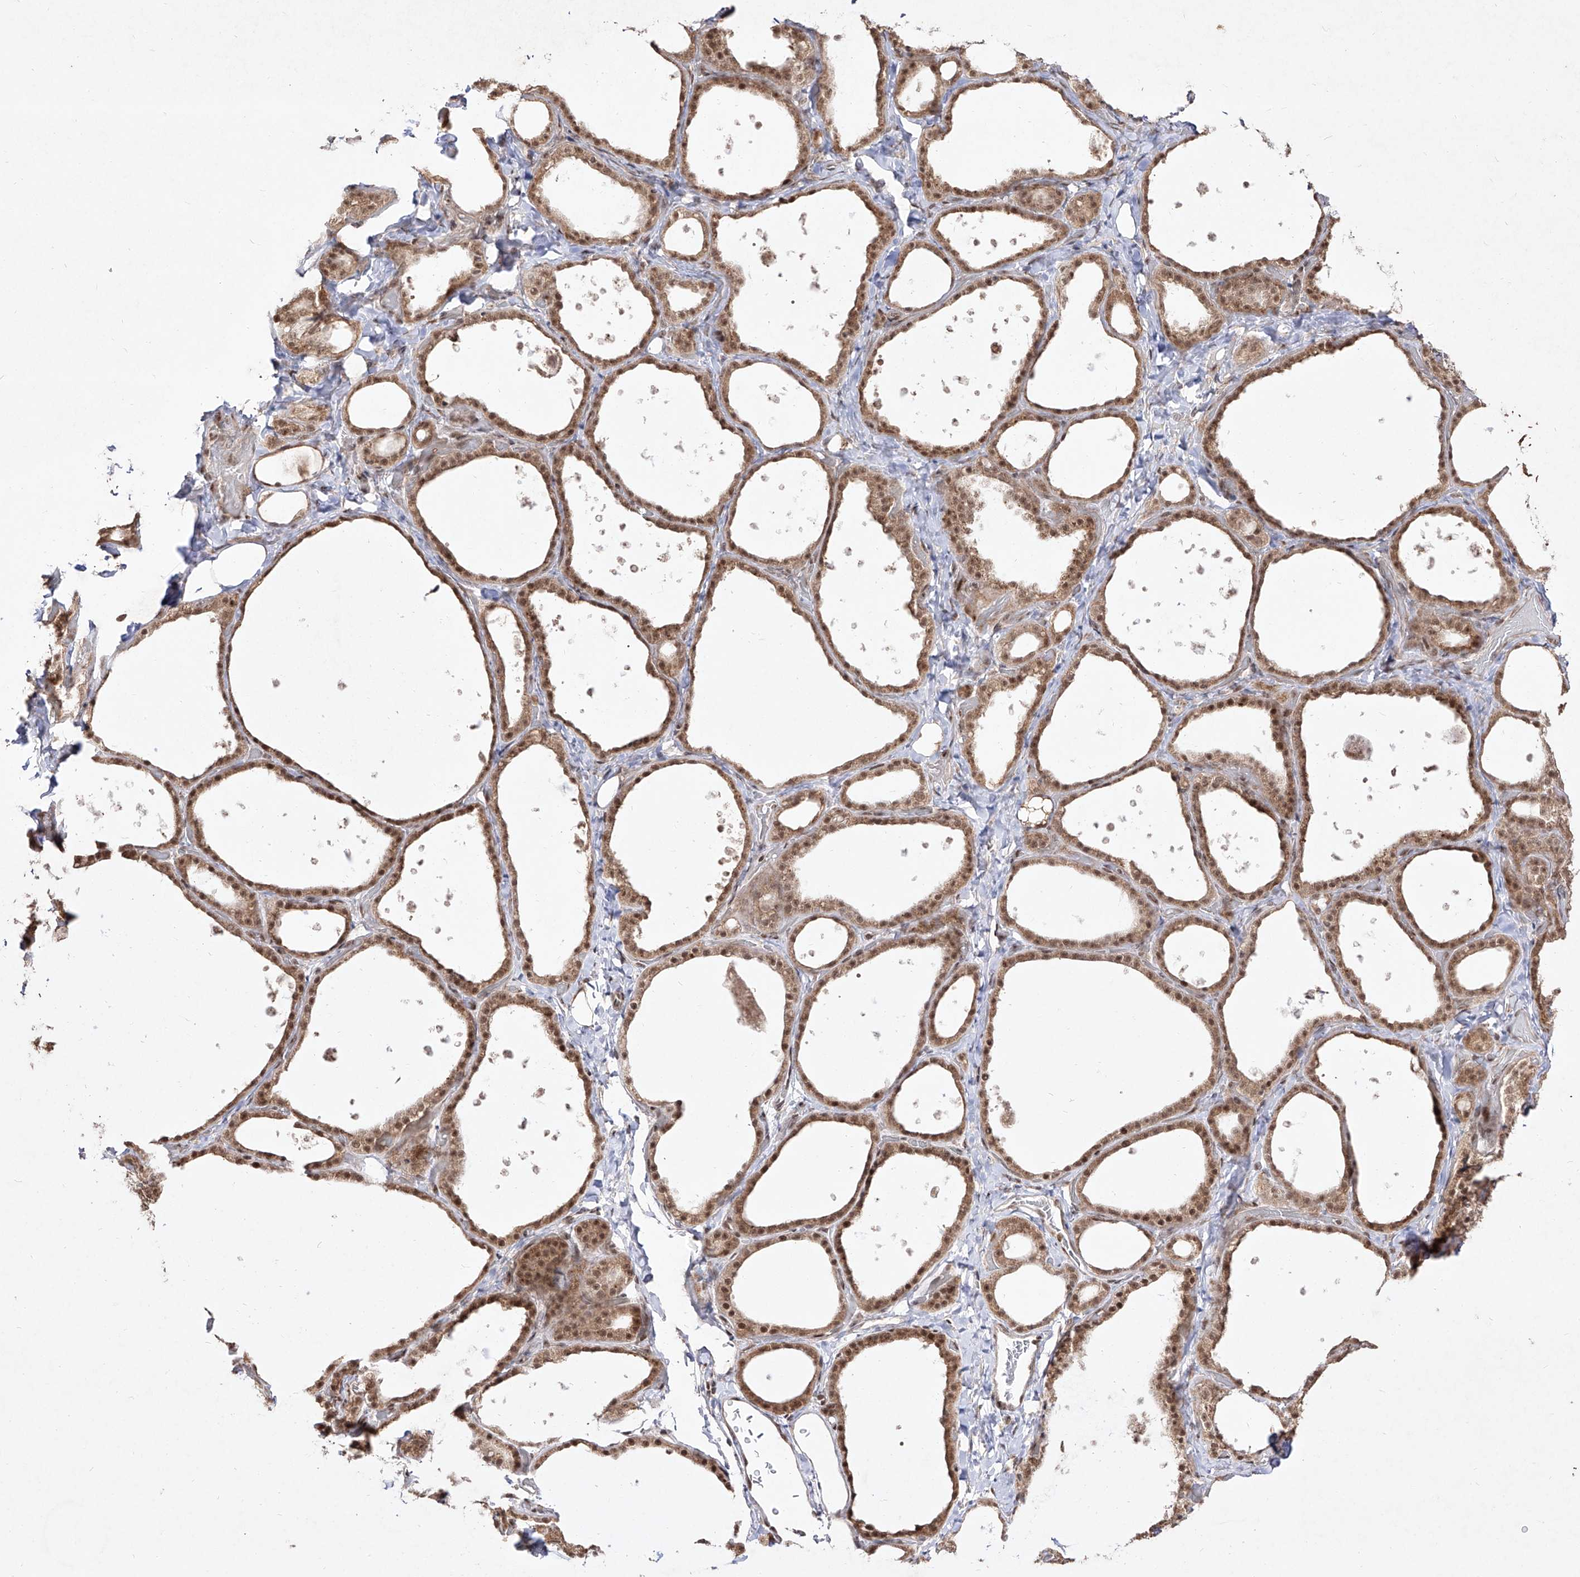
{"staining": {"intensity": "moderate", "quantity": ">75%", "location": "cytoplasmic/membranous,nuclear"}, "tissue": "thyroid gland", "cell_type": "Glandular cells", "image_type": "normal", "snomed": [{"axis": "morphology", "description": "Normal tissue, NOS"}, {"axis": "topography", "description": "Thyroid gland"}], "caption": "Immunohistochemistry (IHC) (DAB (3,3'-diaminobenzidine)) staining of unremarkable human thyroid gland displays moderate cytoplasmic/membranous,nuclear protein expression in about >75% of glandular cells.", "gene": "SNRNP27", "patient": {"sex": "female", "age": 44}}